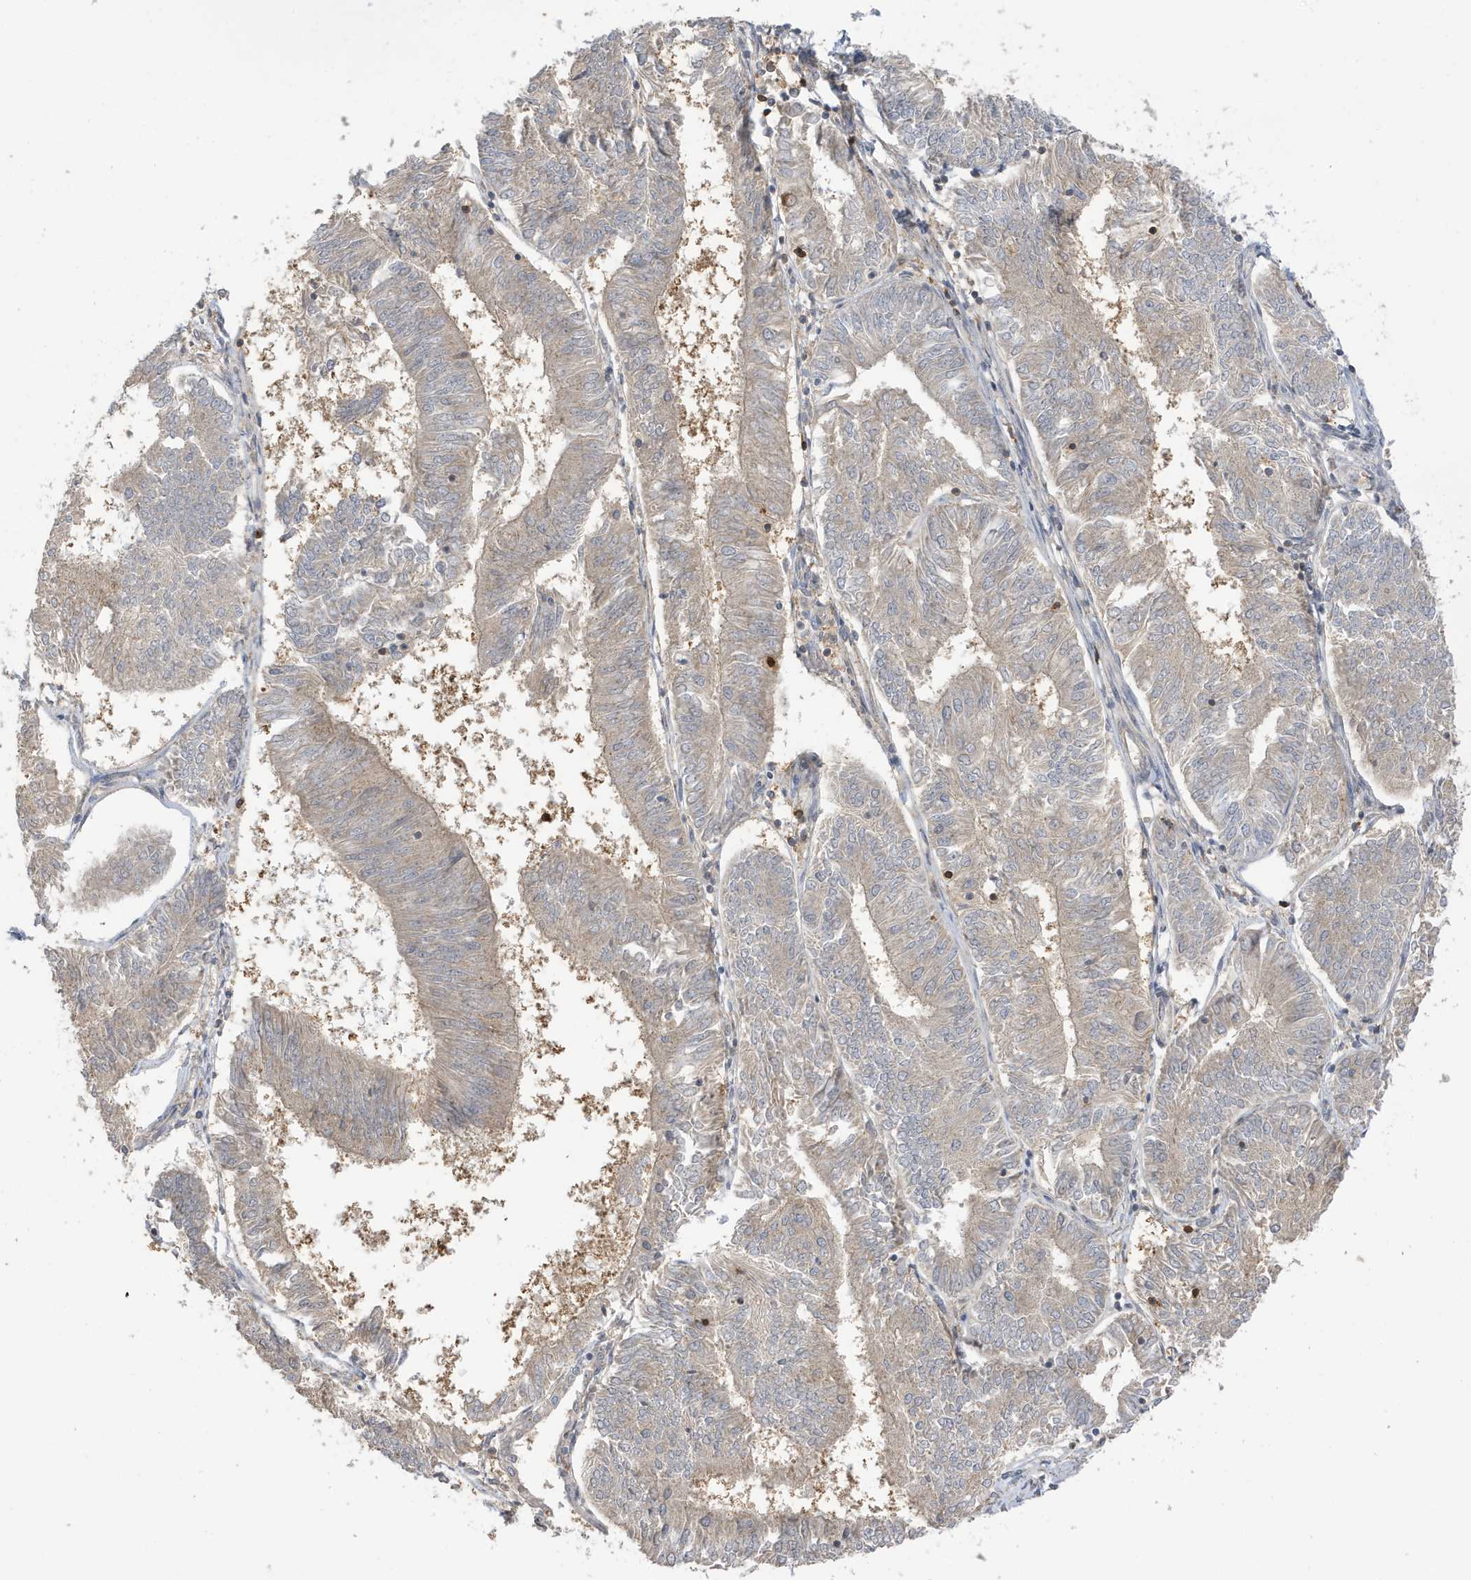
{"staining": {"intensity": "weak", "quantity": ">75%", "location": "cytoplasmic/membranous"}, "tissue": "endometrial cancer", "cell_type": "Tumor cells", "image_type": "cancer", "snomed": [{"axis": "morphology", "description": "Adenocarcinoma, NOS"}, {"axis": "topography", "description": "Endometrium"}], "caption": "Brown immunohistochemical staining in endometrial cancer reveals weak cytoplasmic/membranous staining in about >75% of tumor cells.", "gene": "TAB3", "patient": {"sex": "female", "age": 58}}